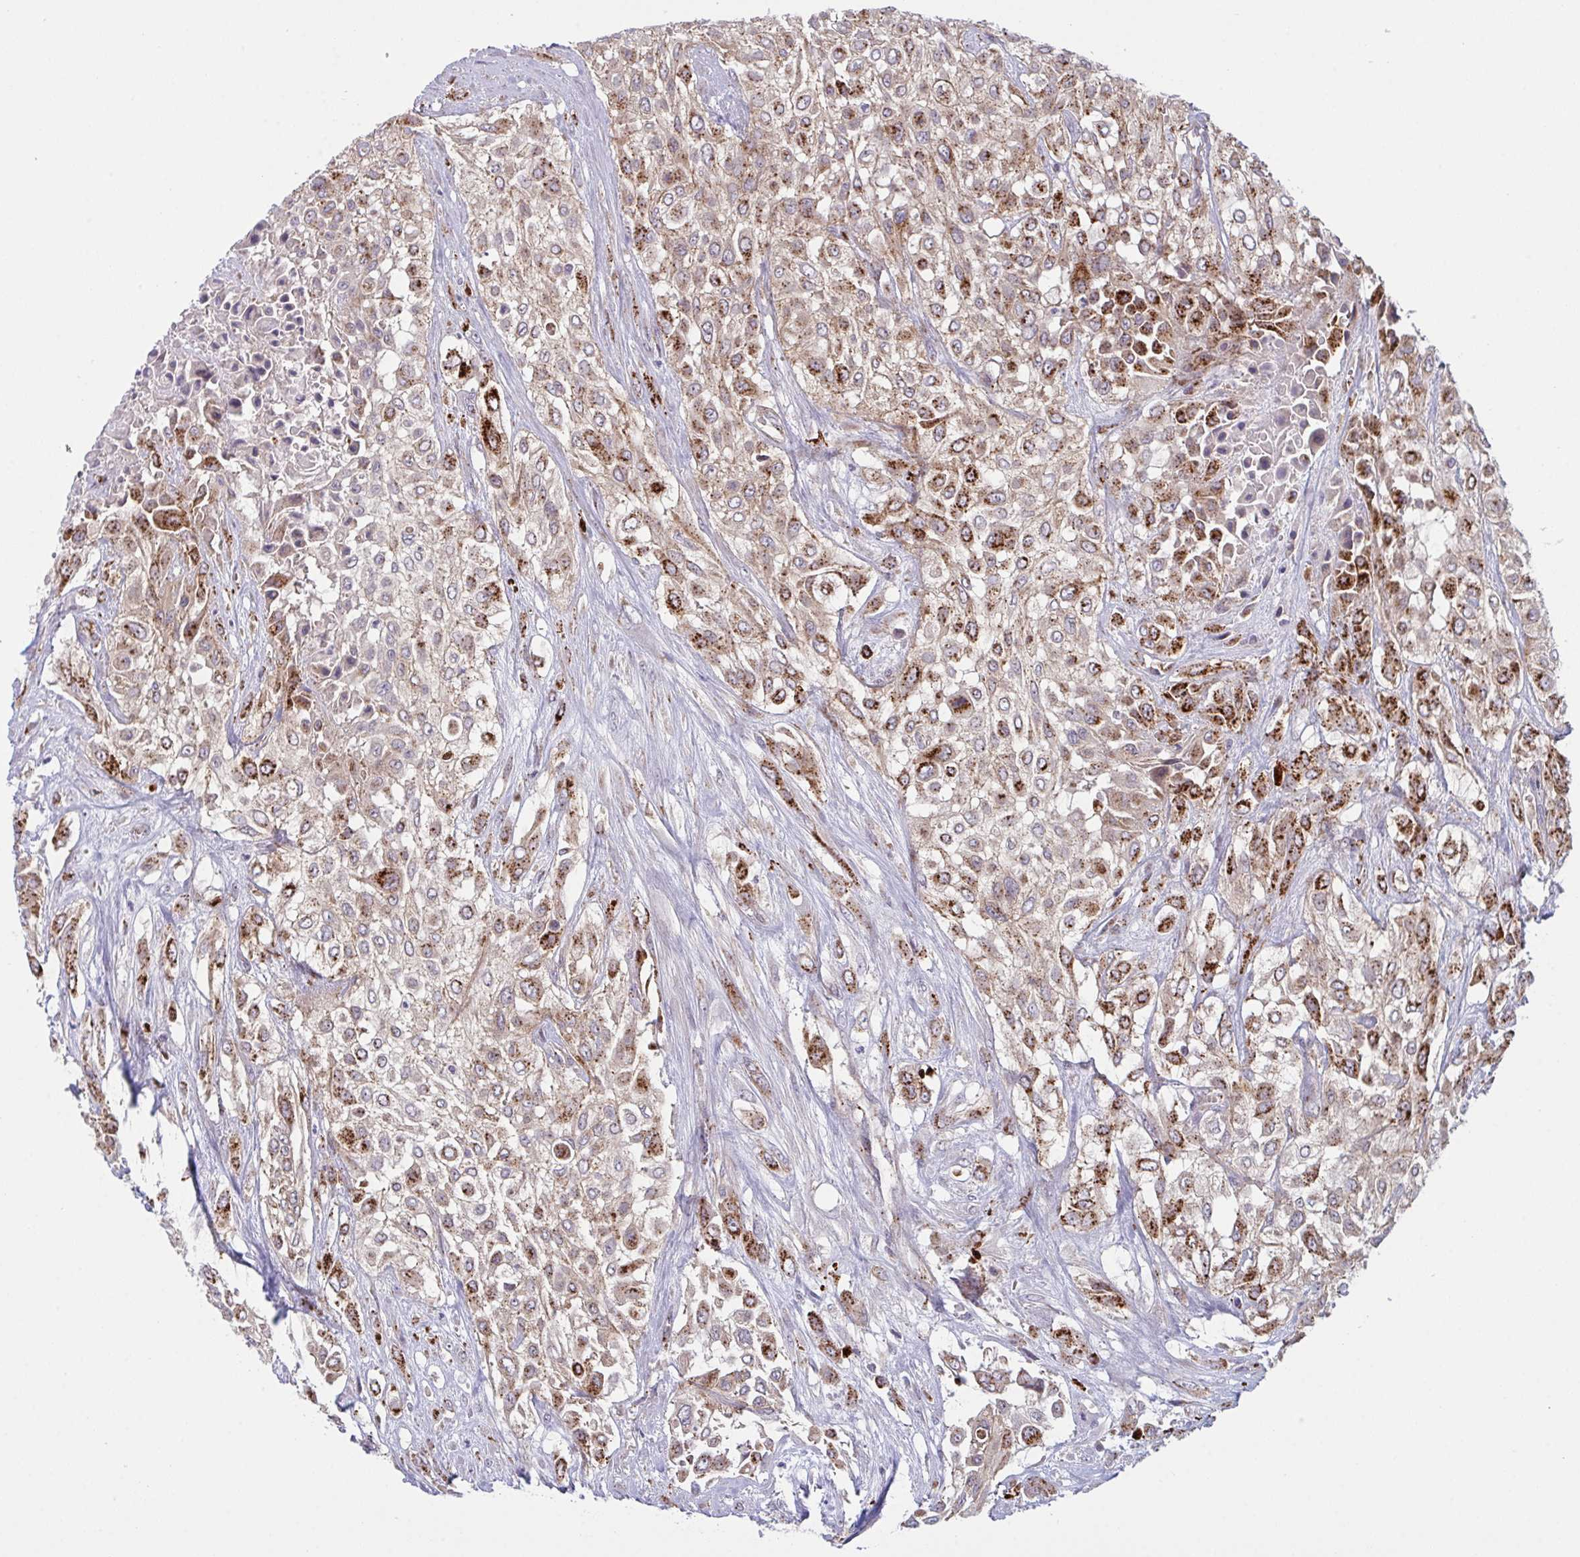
{"staining": {"intensity": "moderate", "quantity": ">75%", "location": "cytoplasmic/membranous"}, "tissue": "urothelial cancer", "cell_type": "Tumor cells", "image_type": "cancer", "snomed": [{"axis": "morphology", "description": "Urothelial carcinoma, High grade"}, {"axis": "topography", "description": "Urinary bladder"}], "caption": "The immunohistochemical stain labels moderate cytoplasmic/membranous positivity in tumor cells of high-grade urothelial carcinoma tissue.", "gene": "XAF1", "patient": {"sex": "male", "age": 57}}